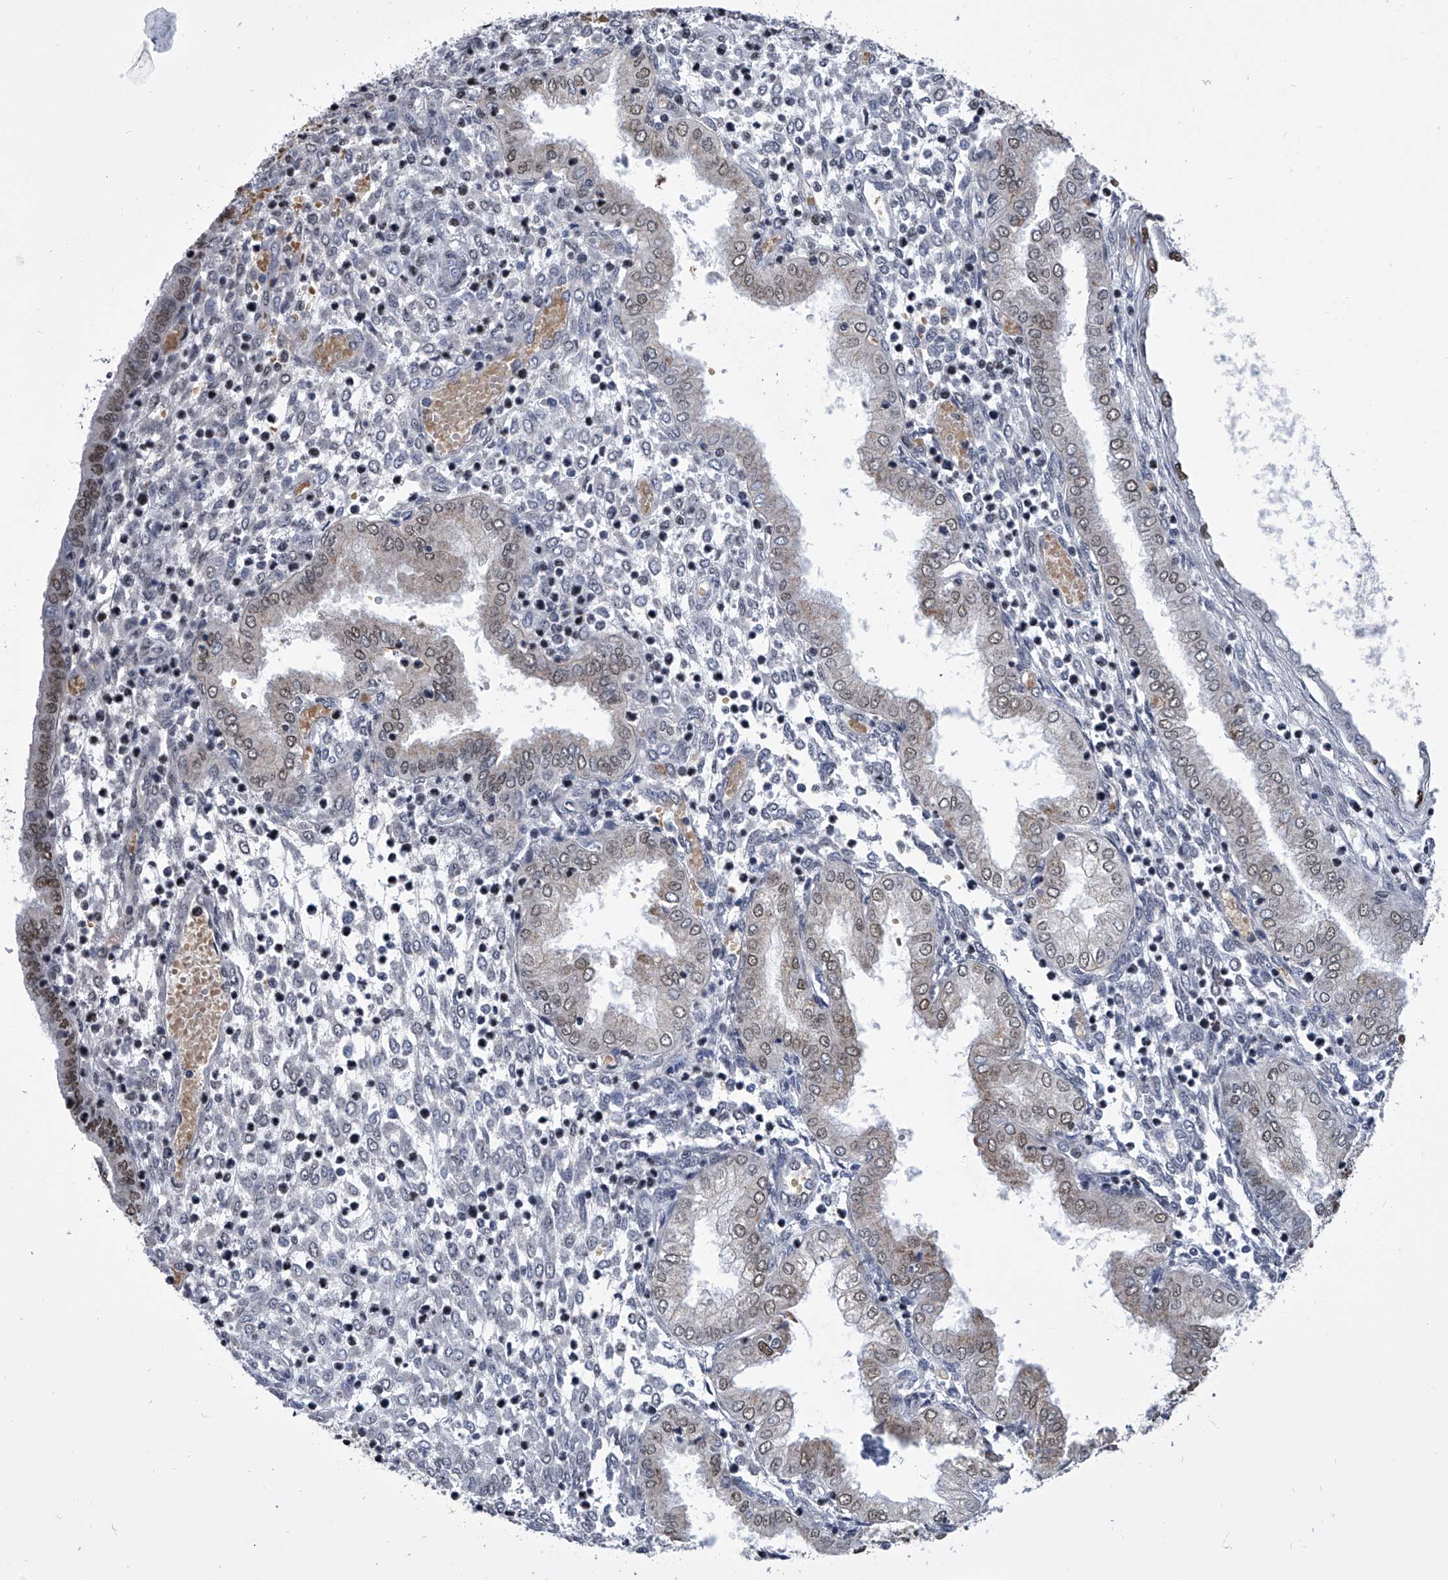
{"staining": {"intensity": "weak", "quantity": "25%-75%", "location": "nuclear"}, "tissue": "endometrium", "cell_type": "Cells in endometrial stroma", "image_type": "normal", "snomed": [{"axis": "morphology", "description": "Normal tissue, NOS"}, {"axis": "topography", "description": "Endometrium"}], "caption": "A histopathology image of human endometrium stained for a protein exhibits weak nuclear brown staining in cells in endometrial stroma. The protein of interest is stained brown, and the nuclei are stained in blue (DAB IHC with brightfield microscopy, high magnification).", "gene": "SIM2", "patient": {"sex": "female", "age": 53}}